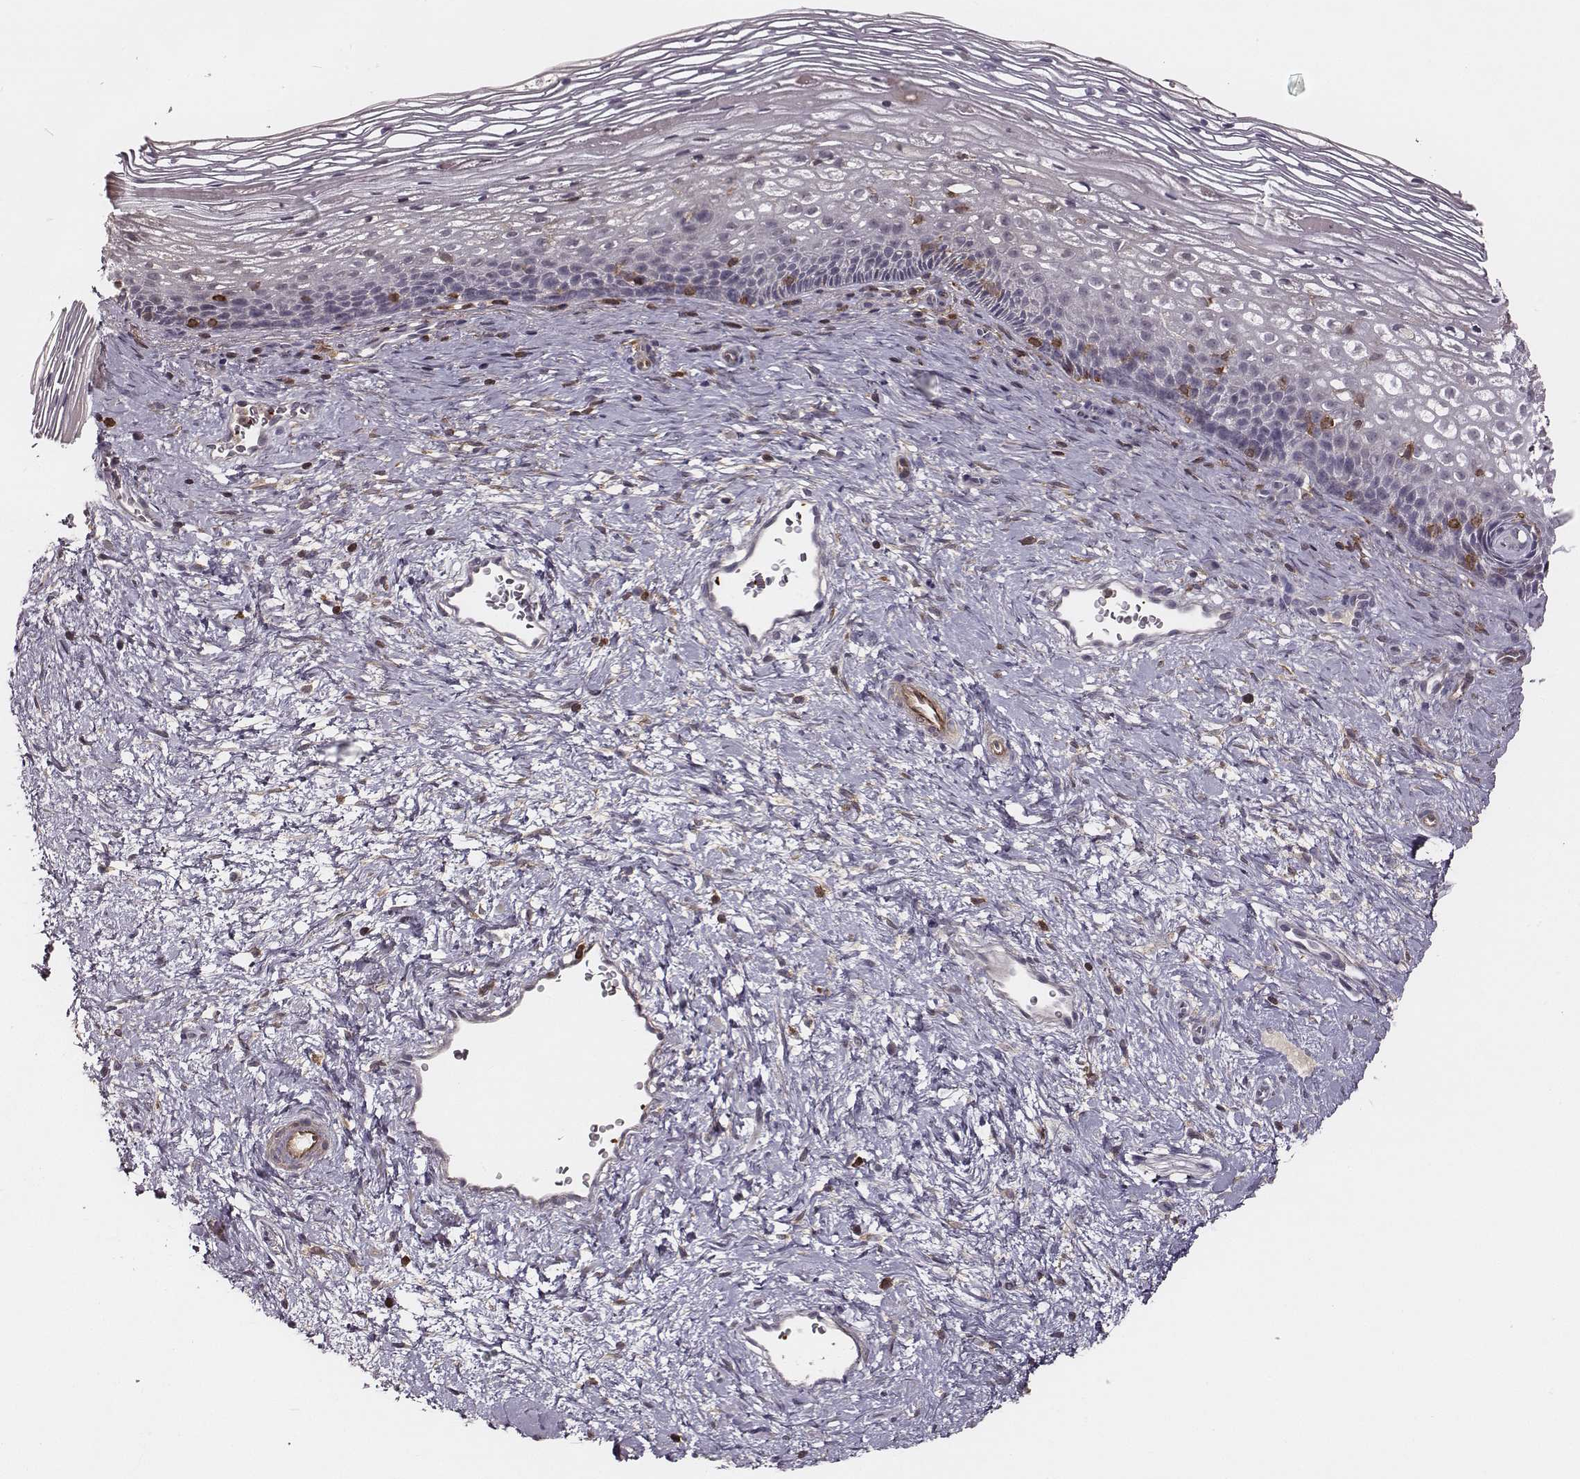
{"staining": {"intensity": "negative", "quantity": "none", "location": "none"}, "tissue": "cervix", "cell_type": "Glandular cells", "image_type": "normal", "snomed": [{"axis": "morphology", "description": "Normal tissue, NOS"}, {"axis": "topography", "description": "Cervix"}], "caption": "This is a photomicrograph of IHC staining of benign cervix, which shows no staining in glandular cells. (DAB (3,3'-diaminobenzidine) immunohistochemistry (IHC) with hematoxylin counter stain).", "gene": "ZYX", "patient": {"sex": "female", "age": 34}}